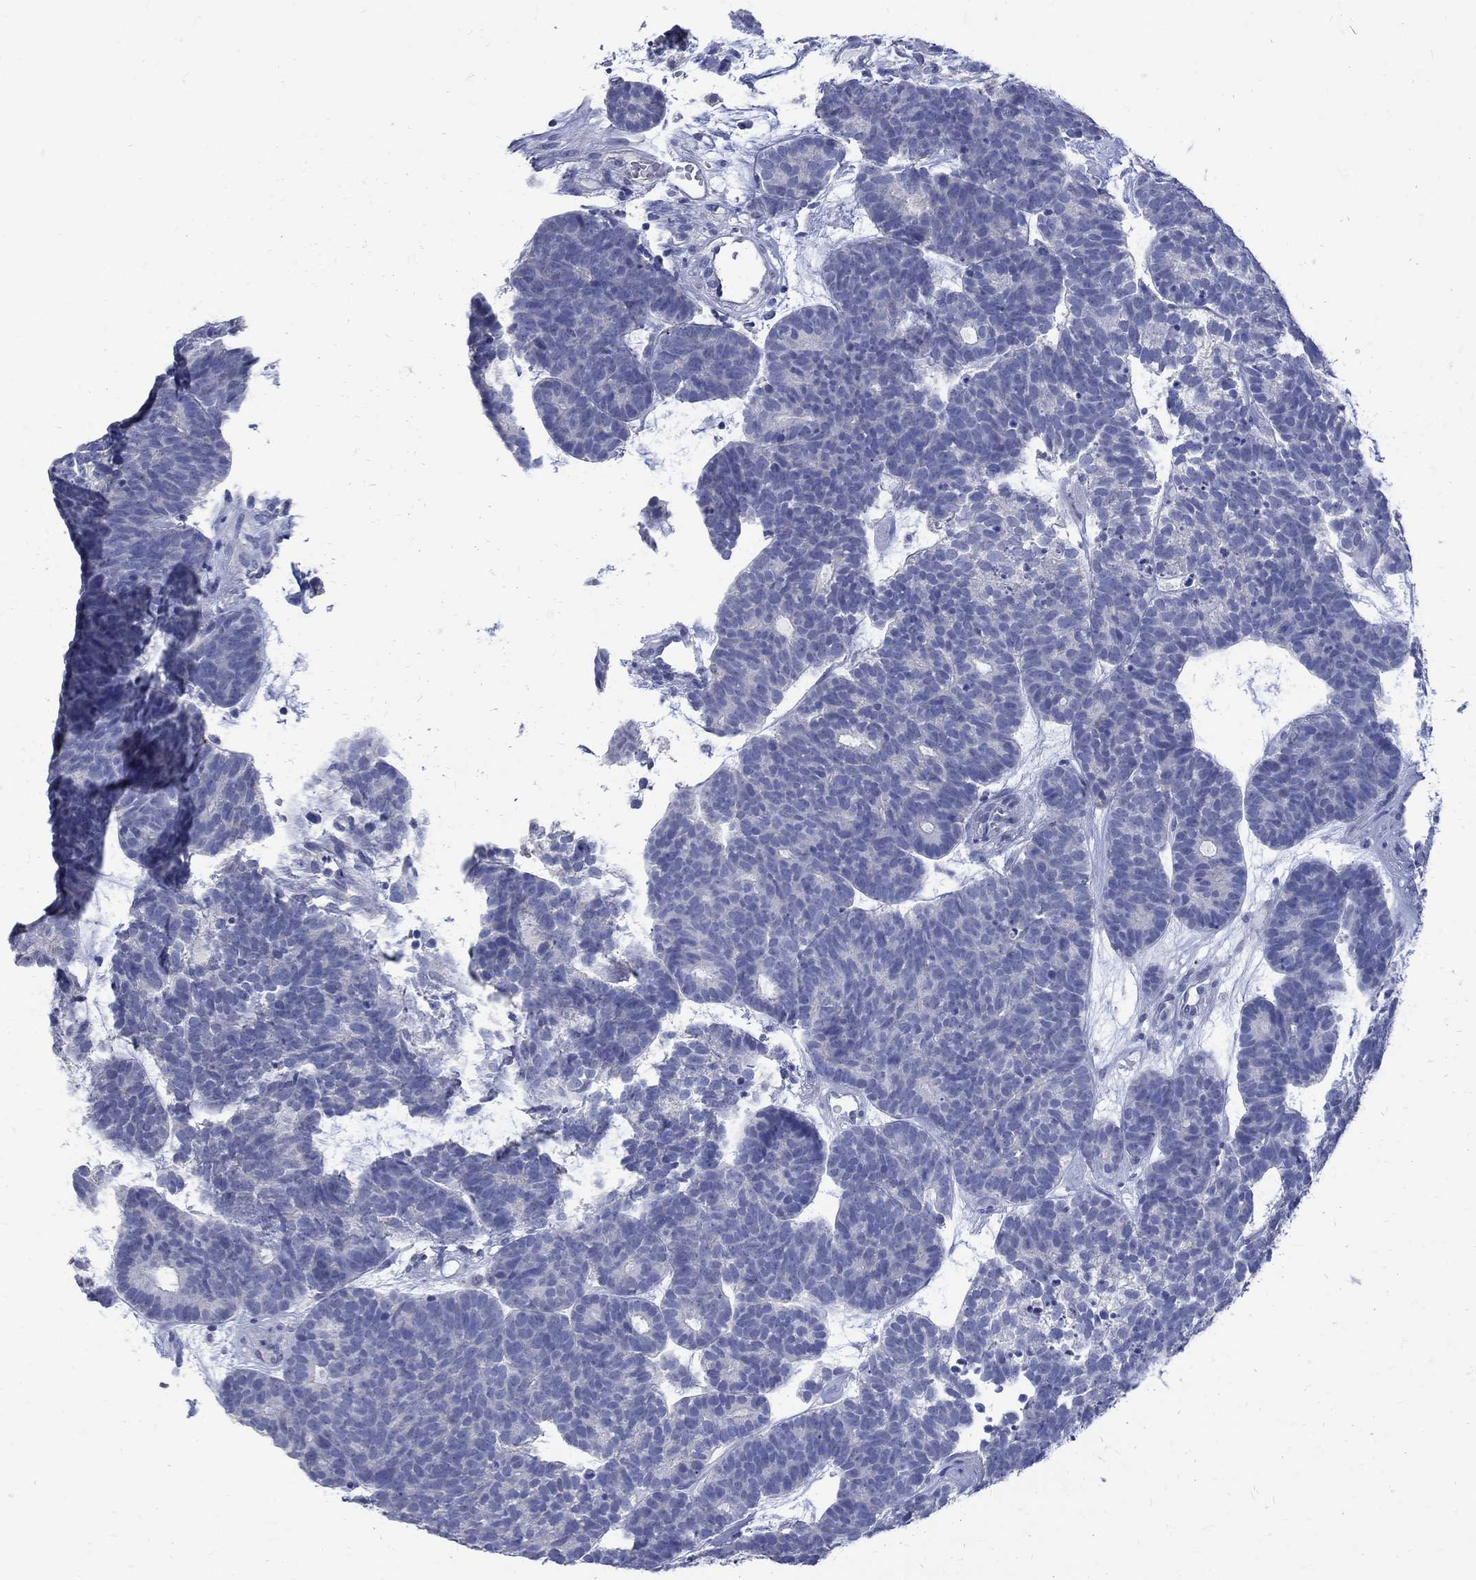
{"staining": {"intensity": "negative", "quantity": "none", "location": "none"}, "tissue": "head and neck cancer", "cell_type": "Tumor cells", "image_type": "cancer", "snomed": [{"axis": "morphology", "description": "Adenocarcinoma, NOS"}, {"axis": "topography", "description": "Head-Neck"}], "caption": "The photomicrograph displays no staining of tumor cells in head and neck cancer.", "gene": "MAGEB6", "patient": {"sex": "female", "age": 81}}